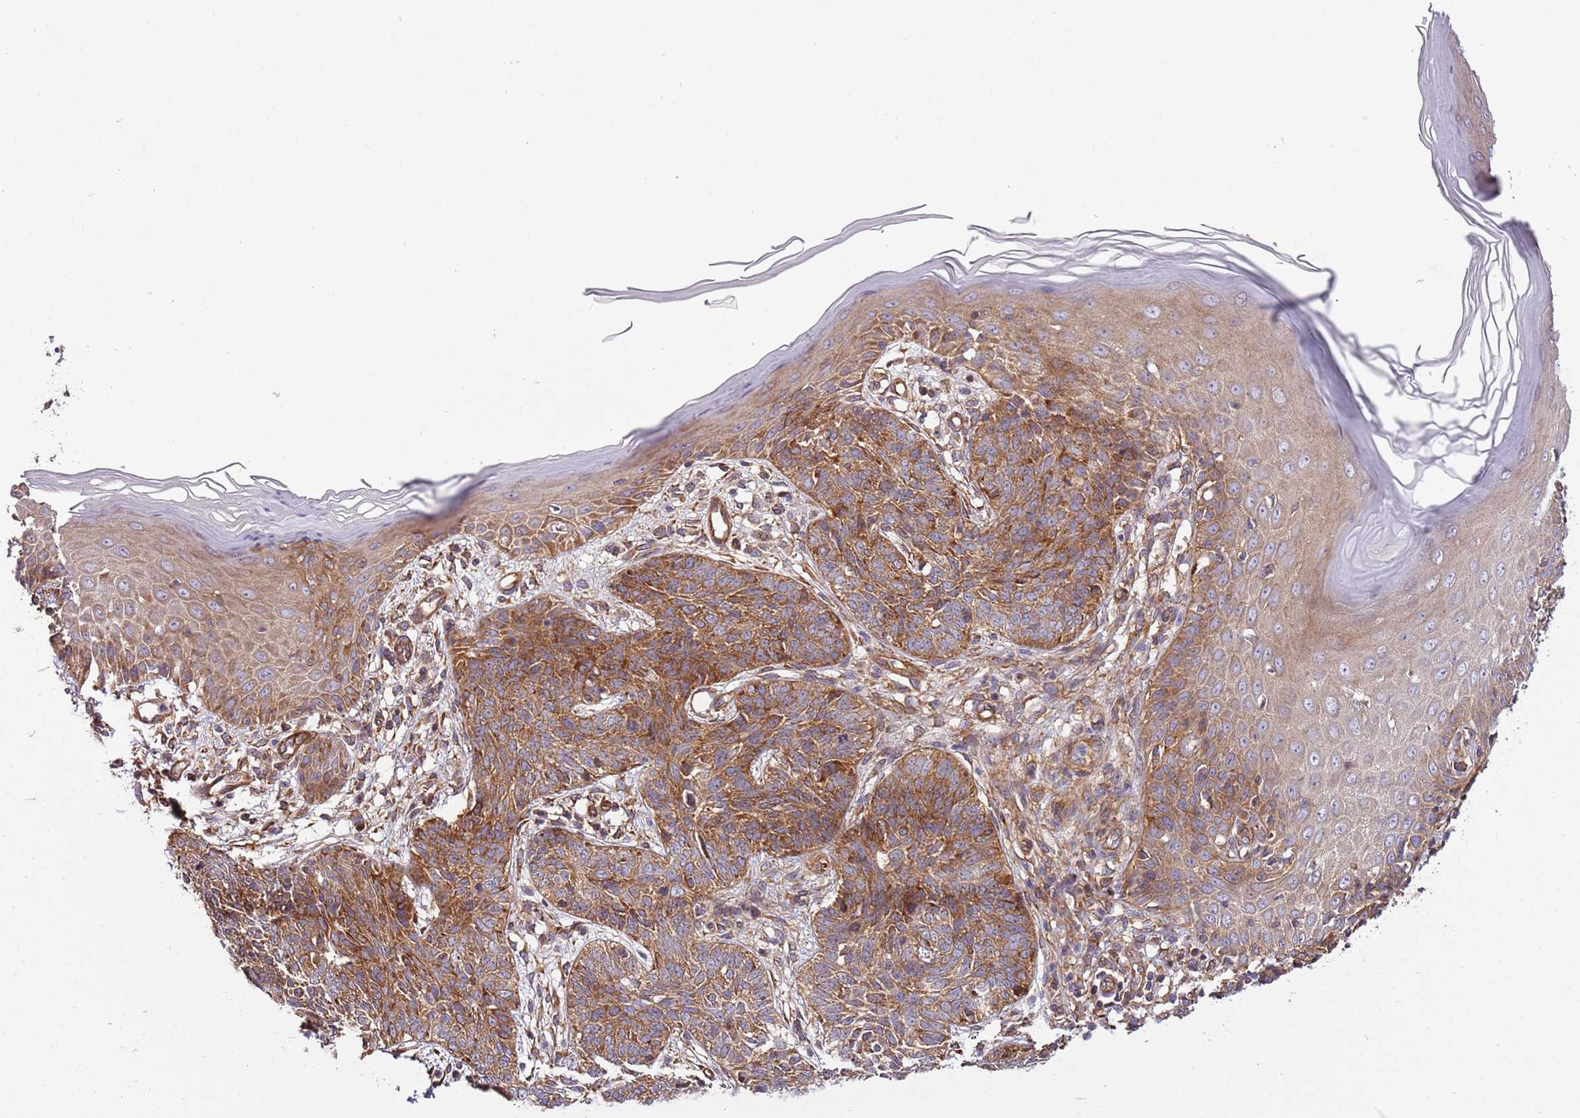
{"staining": {"intensity": "strong", "quantity": ">75%", "location": "cytoplasmic/membranous"}, "tissue": "skin cancer", "cell_type": "Tumor cells", "image_type": "cancer", "snomed": [{"axis": "morphology", "description": "Basal cell carcinoma"}, {"axis": "topography", "description": "Skin"}], "caption": "Skin cancer stained for a protein (brown) shows strong cytoplasmic/membranous positive positivity in approximately >75% of tumor cells.", "gene": "GNL1", "patient": {"sex": "female", "age": 66}}